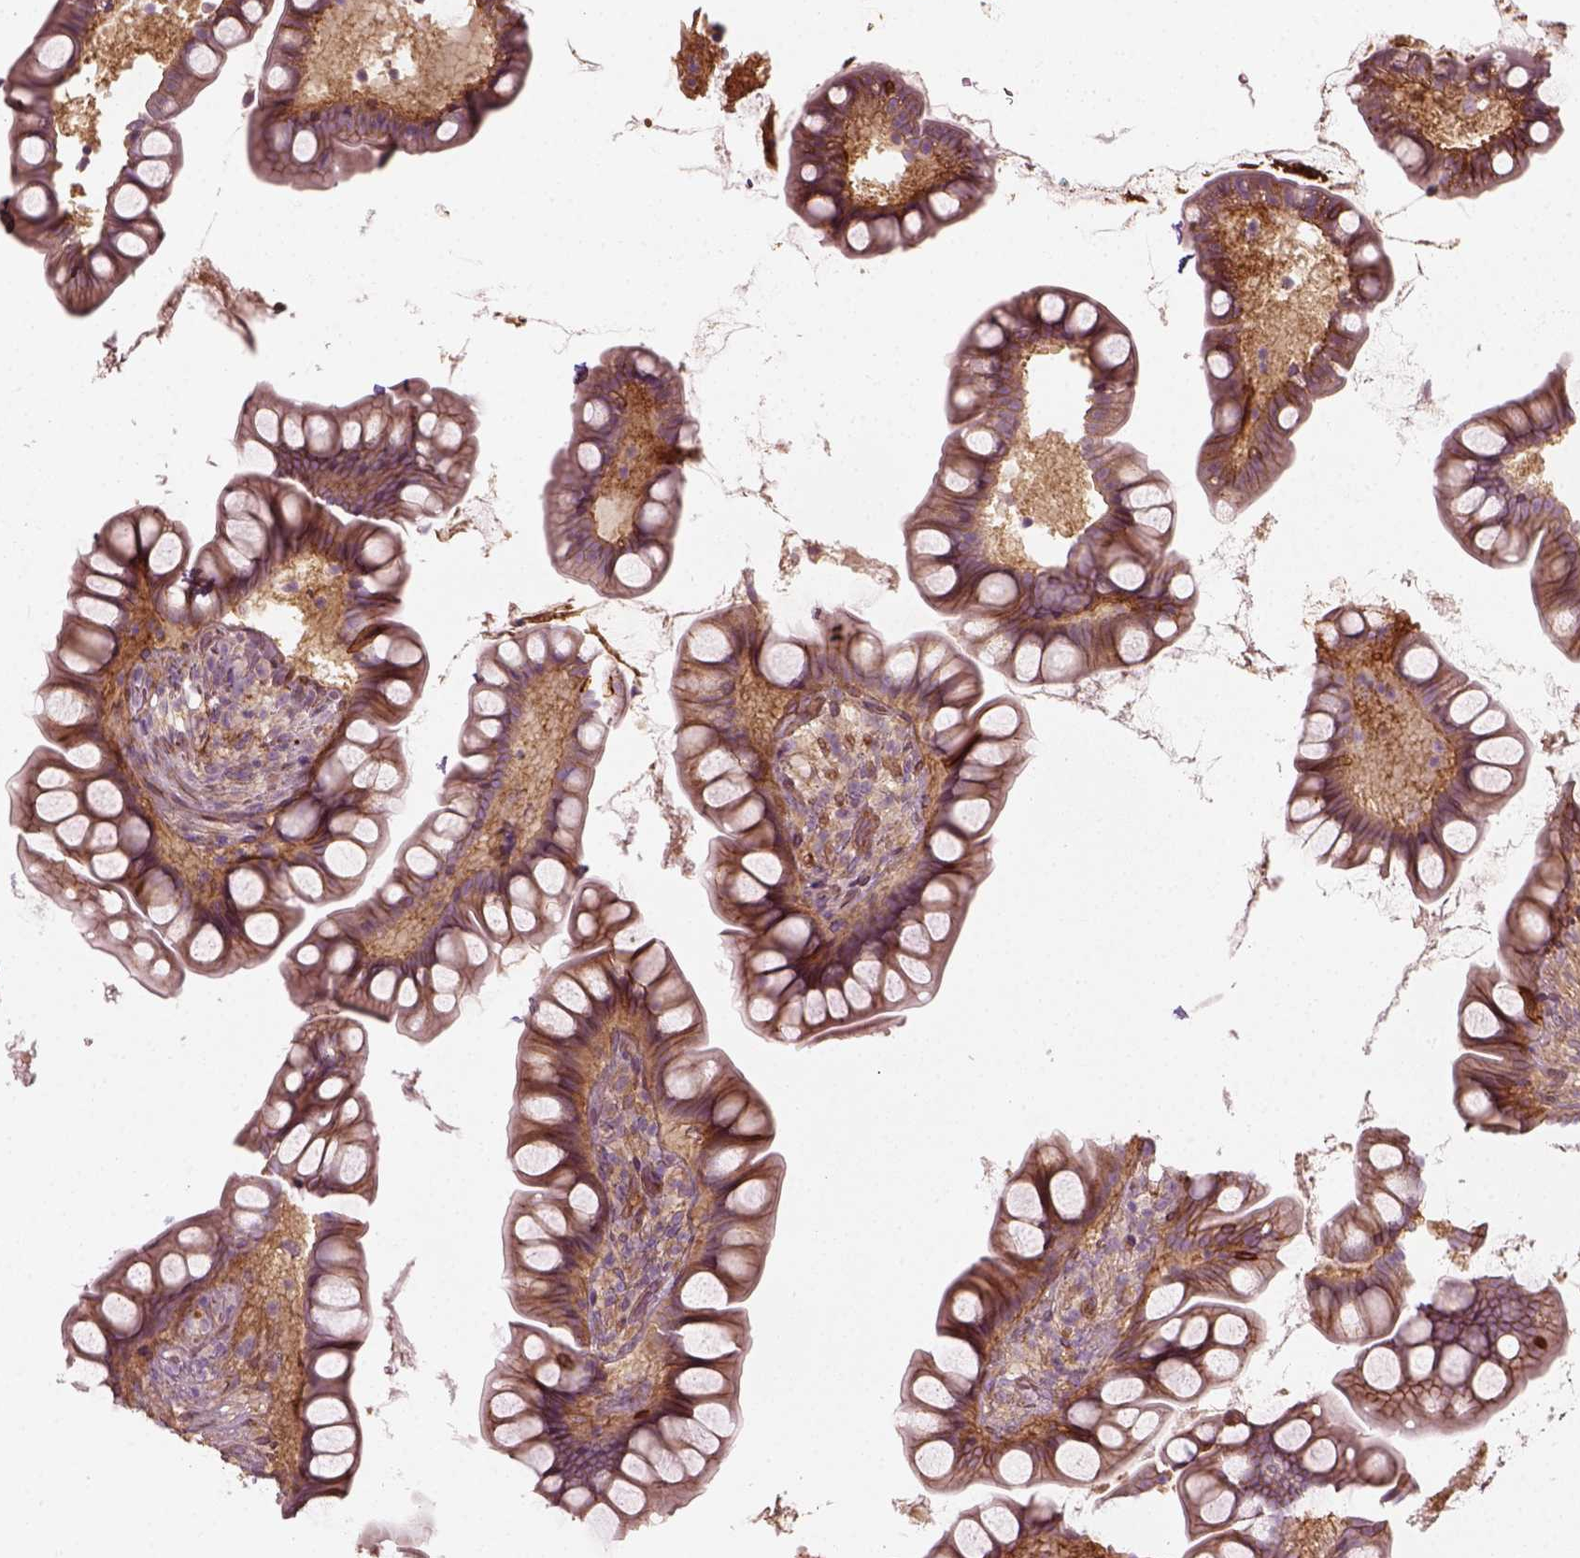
{"staining": {"intensity": "strong", "quantity": ">75%", "location": "cytoplasmic/membranous"}, "tissue": "small intestine", "cell_type": "Glandular cells", "image_type": "normal", "snomed": [{"axis": "morphology", "description": "Normal tissue, NOS"}, {"axis": "topography", "description": "Small intestine"}], "caption": "About >75% of glandular cells in benign human small intestine demonstrate strong cytoplasmic/membranous protein expression as visualized by brown immunohistochemical staining.", "gene": "NPTN", "patient": {"sex": "male", "age": 70}}